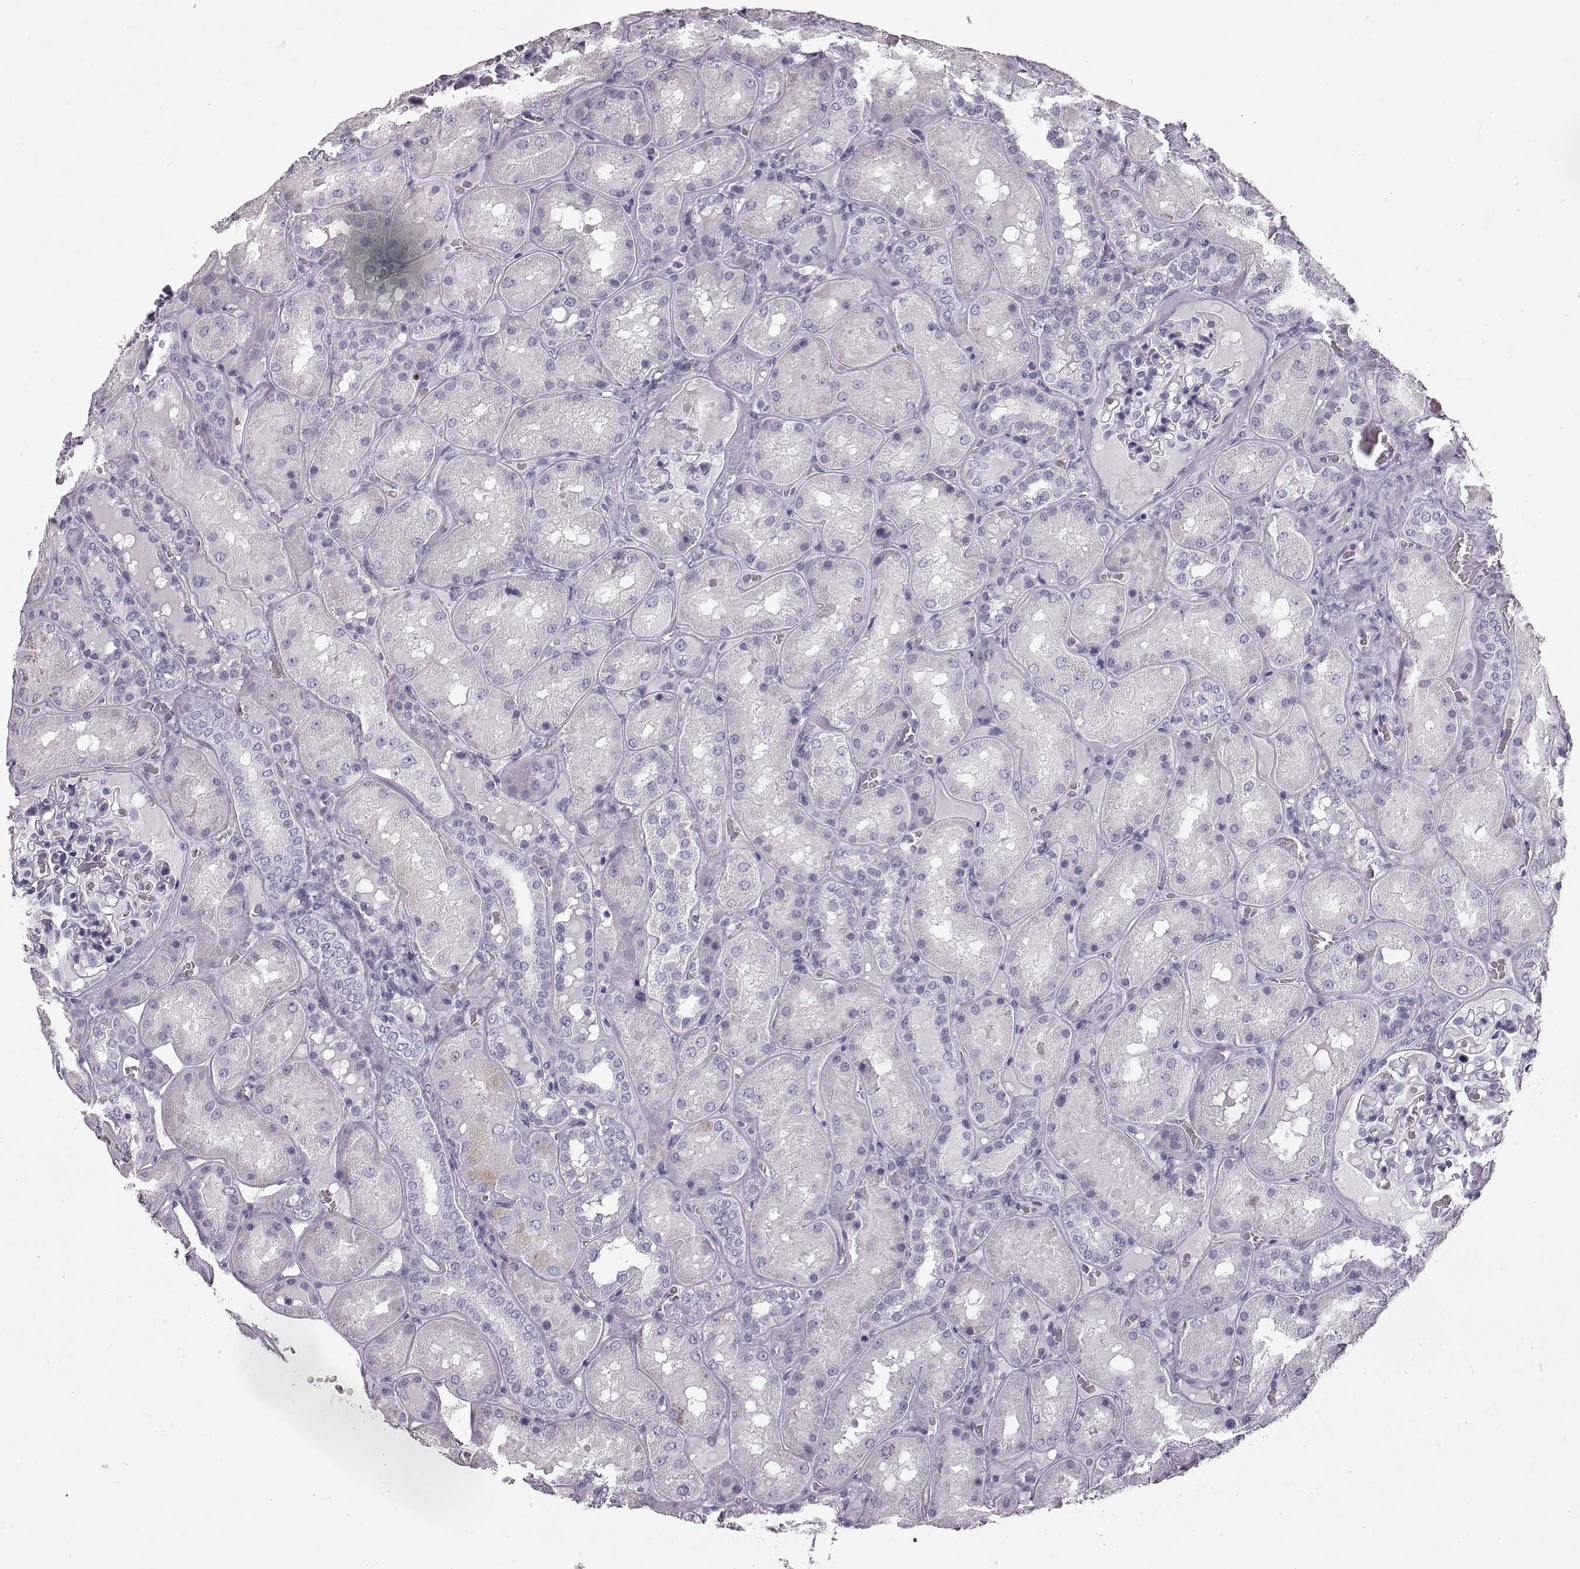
{"staining": {"intensity": "negative", "quantity": "none", "location": "none"}, "tissue": "kidney", "cell_type": "Cells in glomeruli", "image_type": "normal", "snomed": [{"axis": "morphology", "description": "Normal tissue, NOS"}, {"axis": "topography", "description": "Kidney"}], "caption": "Immunohistochemistry micrograph of normal kidney: kidney stained with DAB (3,3'-diaminobenzidine) reveals no significant protein expression in cells in glomeruli.", "gene": "BFSP2", "patient": {"sex": "male", "age": 73}}